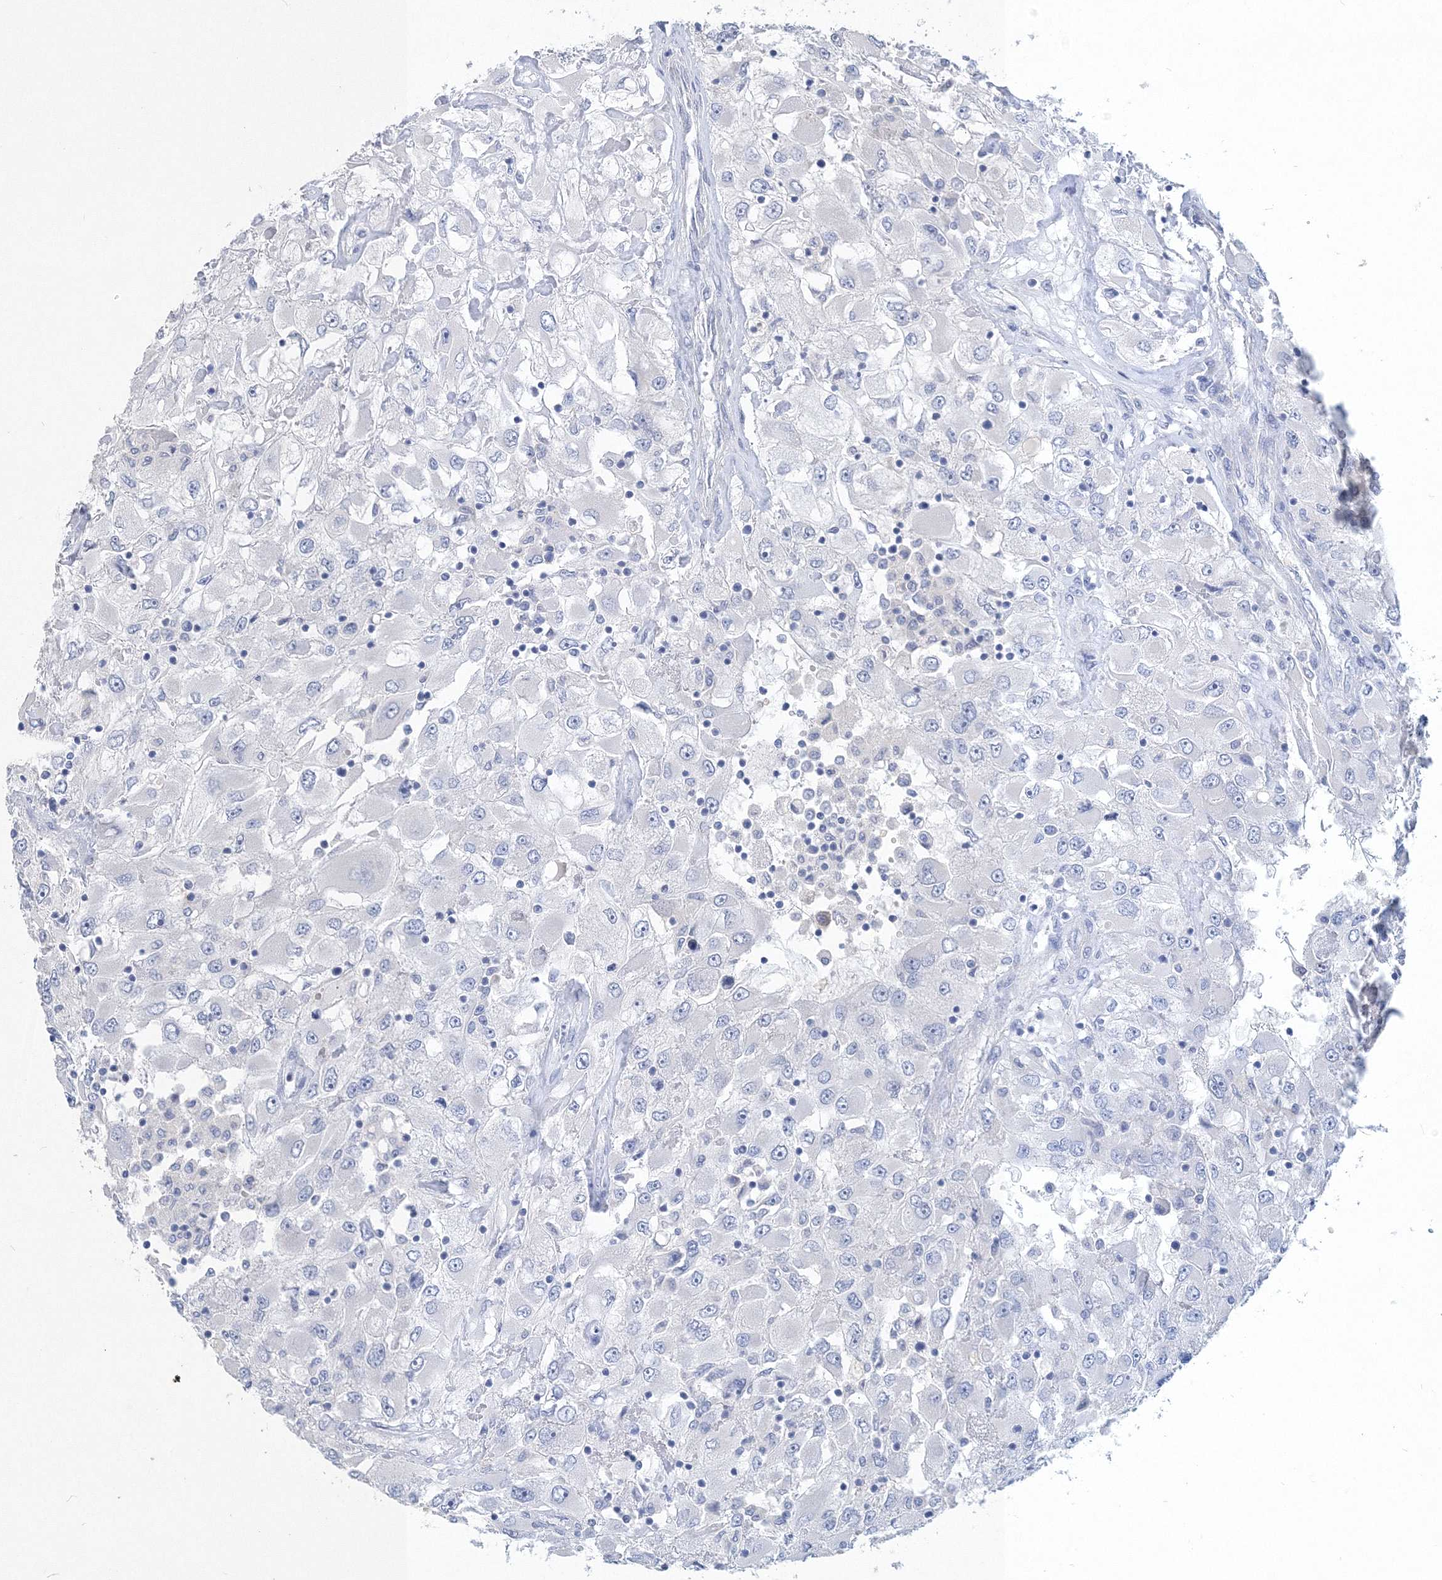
{"staining": {"intensity": "negative", "quantity": "none", "location": "none"}, "tissue": "renal cancer", "cell_type": "Tumor cells", "image_type": "cancer", "snomed": [{"axis": "morphology", "description": "Adenocarcinoma, NOS"}, {"axis": "topography", "description": "Kidney"}], "caption": "The histopathology image demonstrates no staining of tumor cells in renal adenocarcinoma.", "gene": "OSBPL6", "patient": {"sex": "female", "age": 52}}